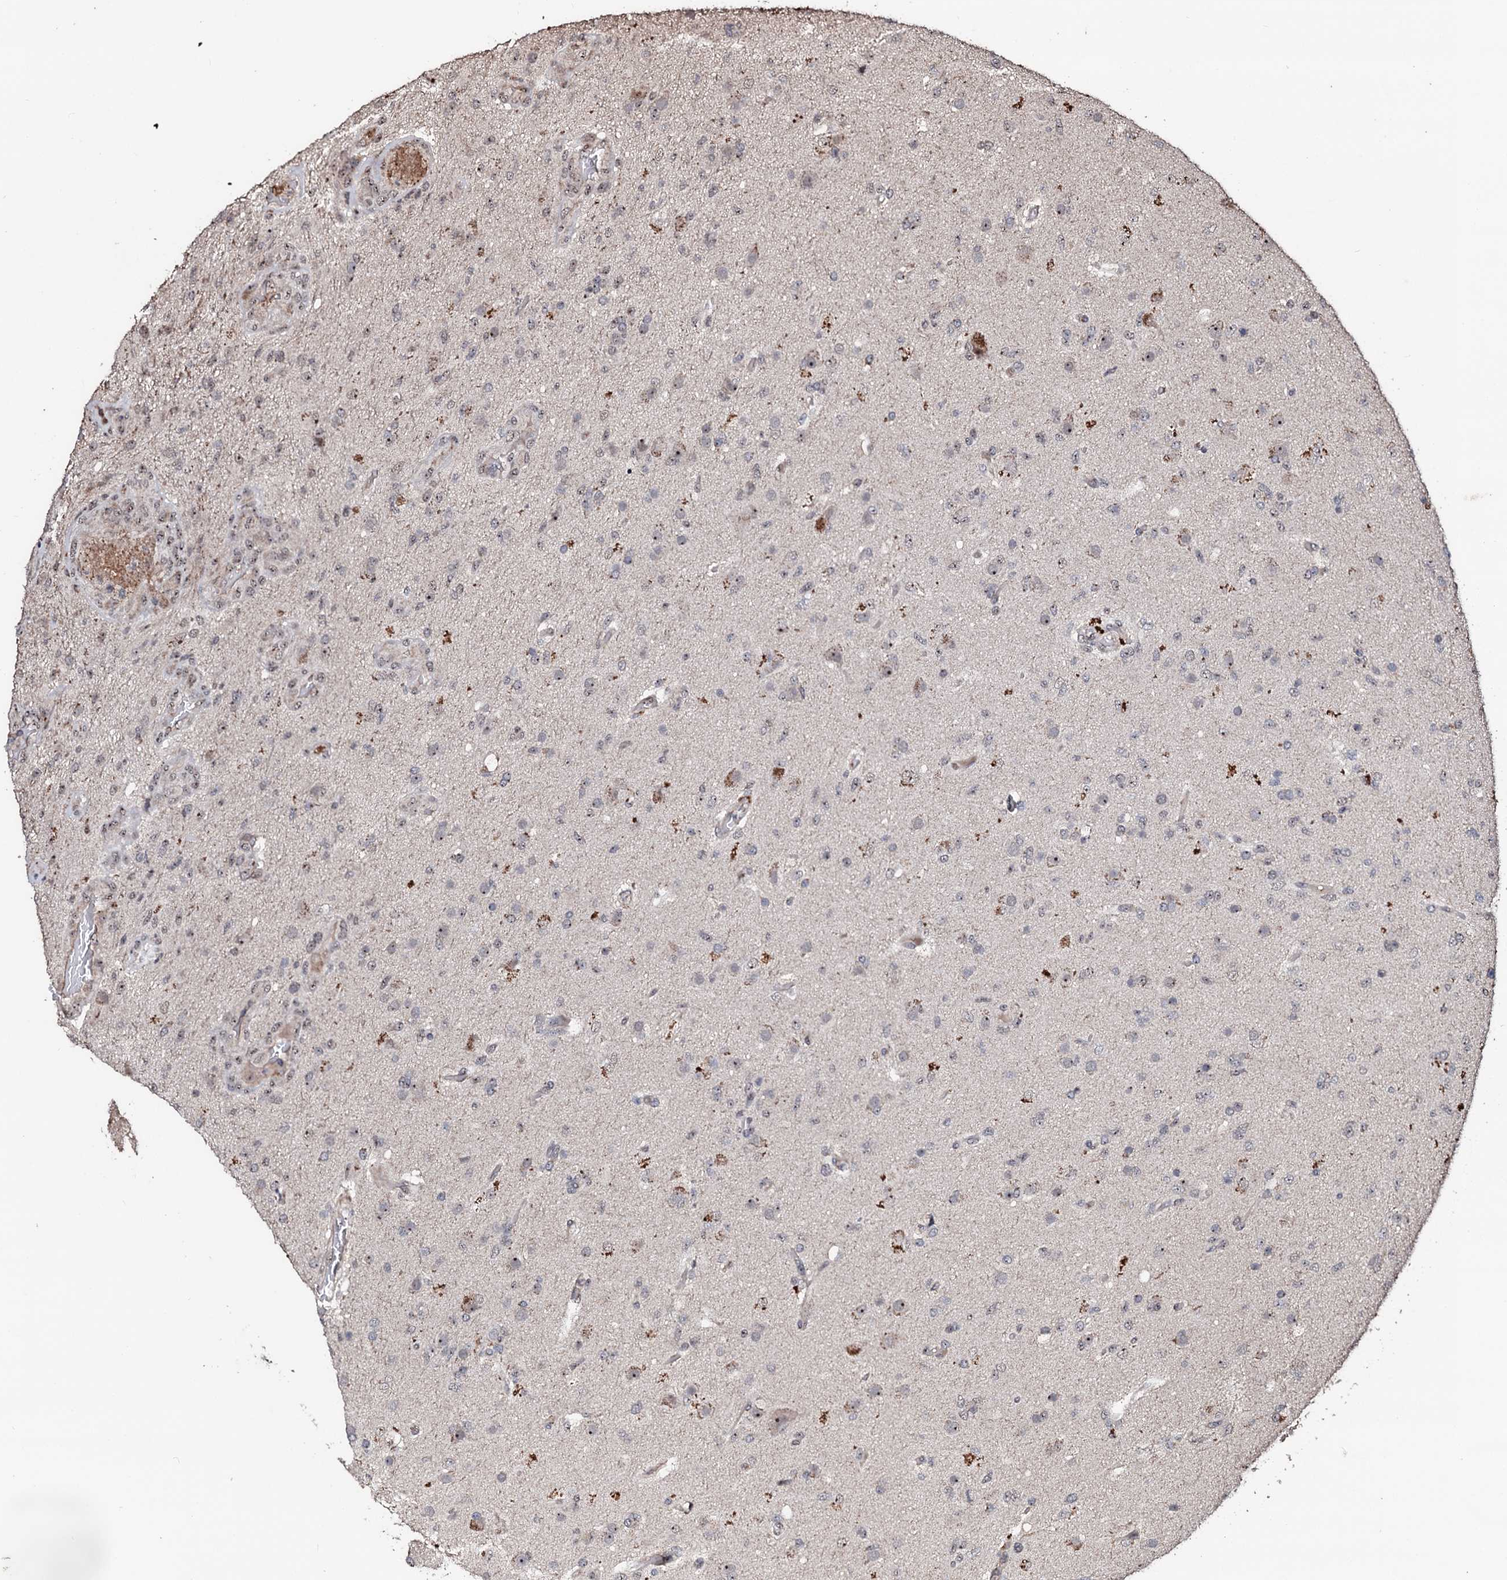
{"staining": {"intensity": "weak", "quantity": "<25%", "location": "nuclear"}, "tissue": "glioma", "cell_type": "Tumor cells", "image_type": "cancer", "snomed": [{"axis": "morphology", "description": "Glioma, malignant, High grade"}, {"axis": "topography", "description": "Brain"}], "caption": "Immunohistochemical staining of glioma demonstrates no significant staining in tumor cells. Brightfield microscopy of immunohistochemistry stained with DAB (brown) and hematoxylin (blue), captured at high magnification.", "gene": "SUPT7L", "patient": {"sex": "female", "age": 74}}